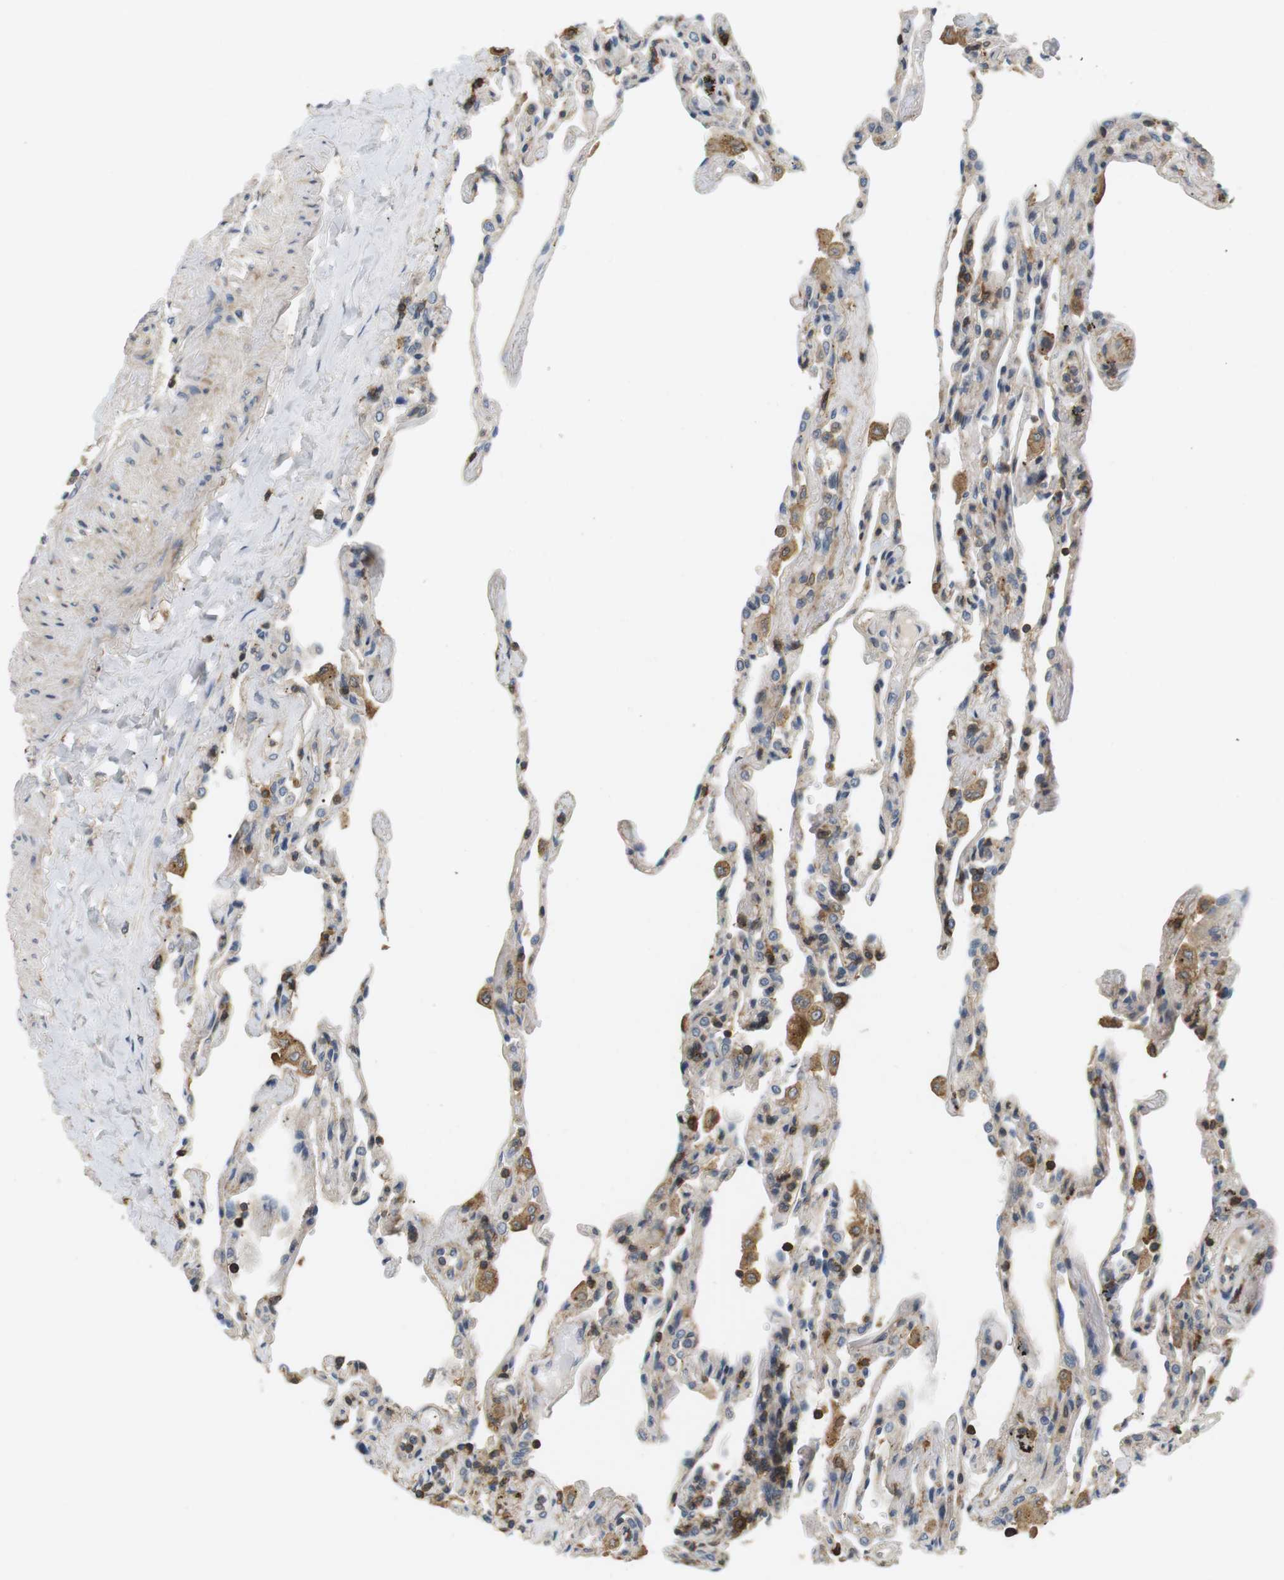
{"staining": {"intensity": "weak", "quantity": "<25%", "location": "cytoplasmic/membranous"}, "tissue": "lung", "cell_type": "Alveolar cells", "image_type": "normal", "snomed": [{"axis": "morphology", "description": "Normal tissue, NOS"}, {"axis": "topography", "description": "Lung"}], "caption": "This is a photomicrograph of immunohistochemistry staining of benign lung, which shows no positivity in alveolar cells.", "gene": "P2RY1", "patient": {"sex": "male", "age": 59}}